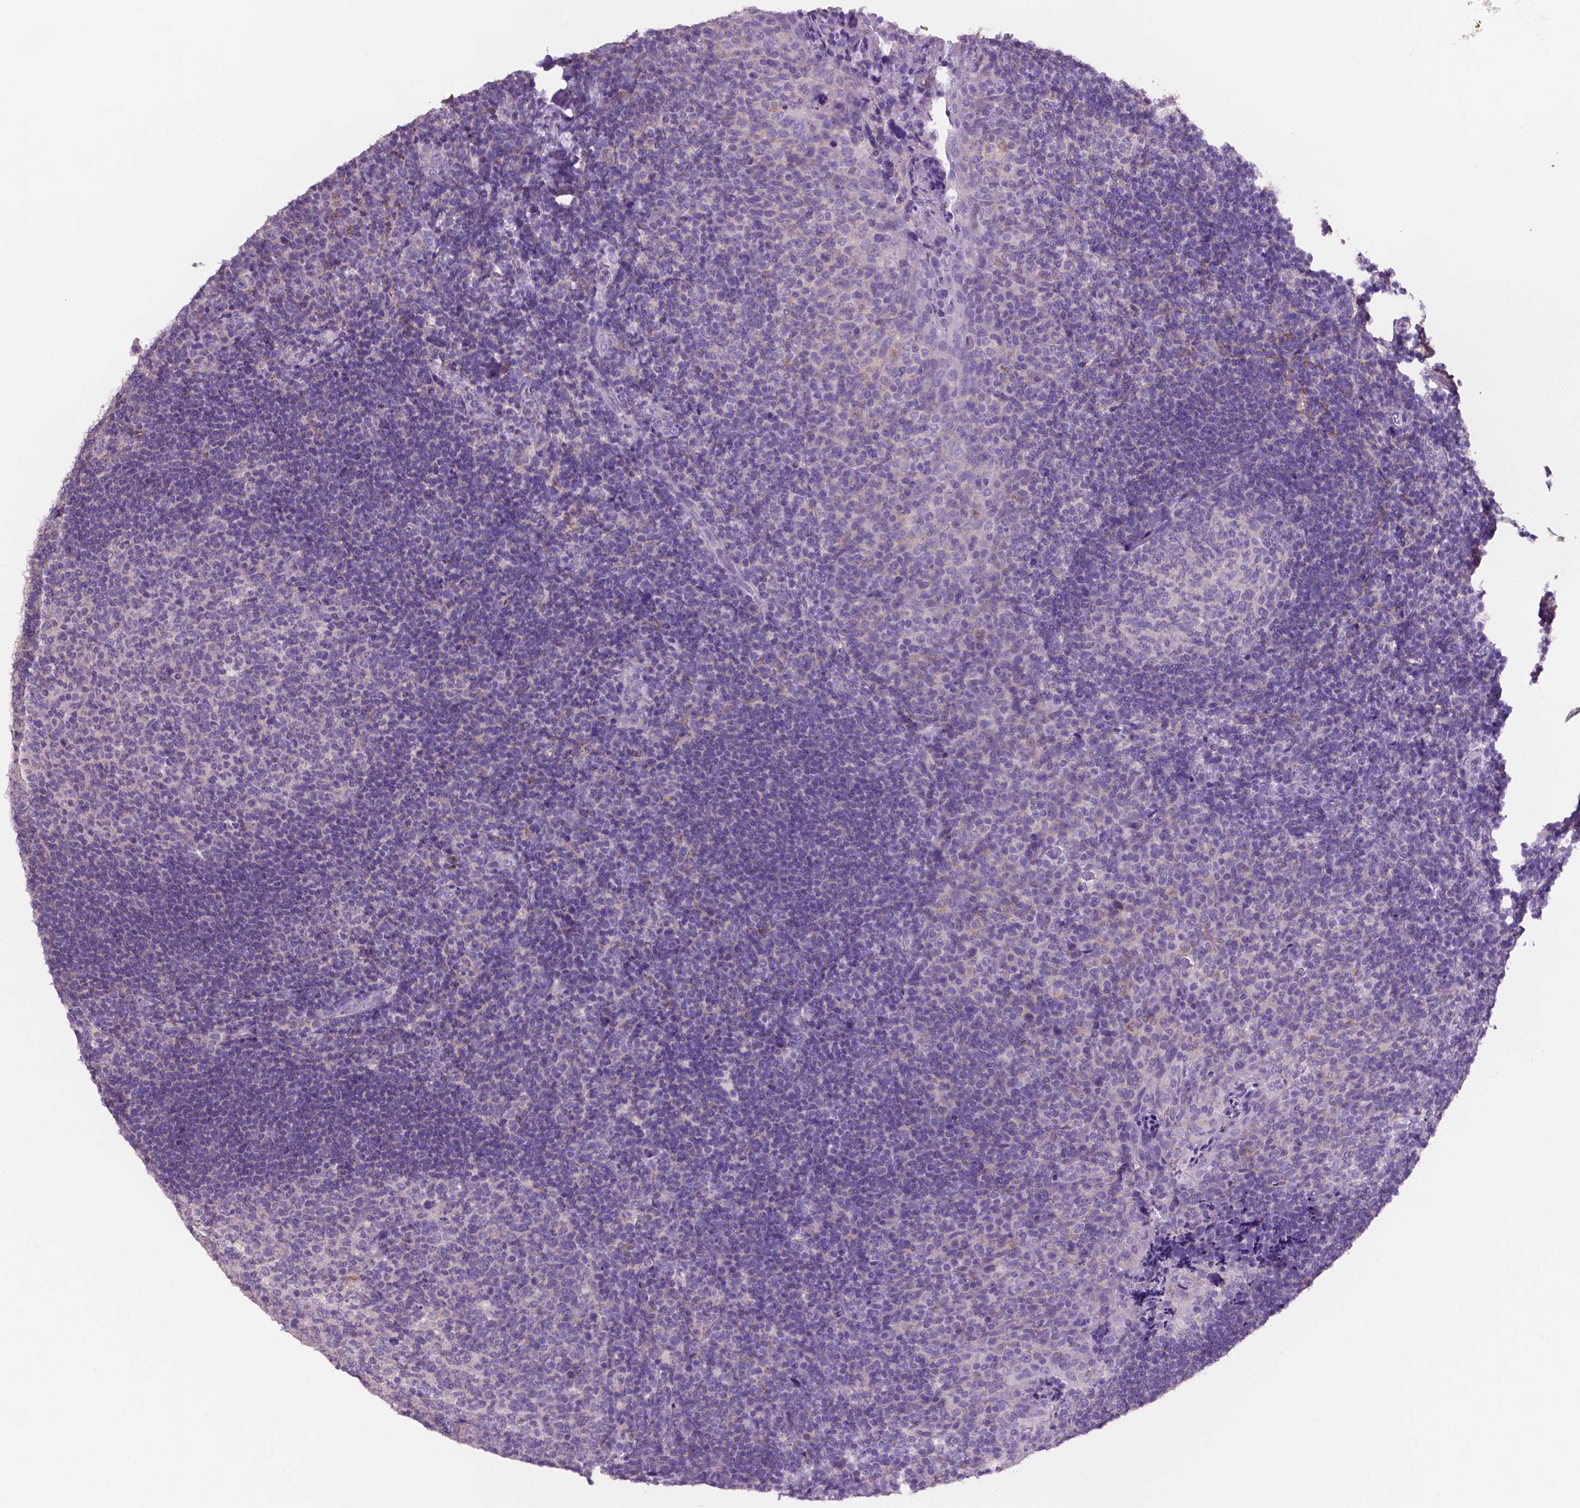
{"staining": {"intensity": "negative", "quantity": "none", "location": "none"}, "tissue": "tonsil", "cell_type": "Germinal center cells", "image_type": "normal", "snomed": [{"axis": "morphology", "description": "Normal tissue, NOS"}, {"axis": "topography", "description": "Tonsil"}], "caption": "Tonsil stained for a protein using immunohistochemistry (IHC) demonstrates no positivity germinal center cells.", "gene": "PRPS2", "patient": {"sex": "female", "age": 10}}